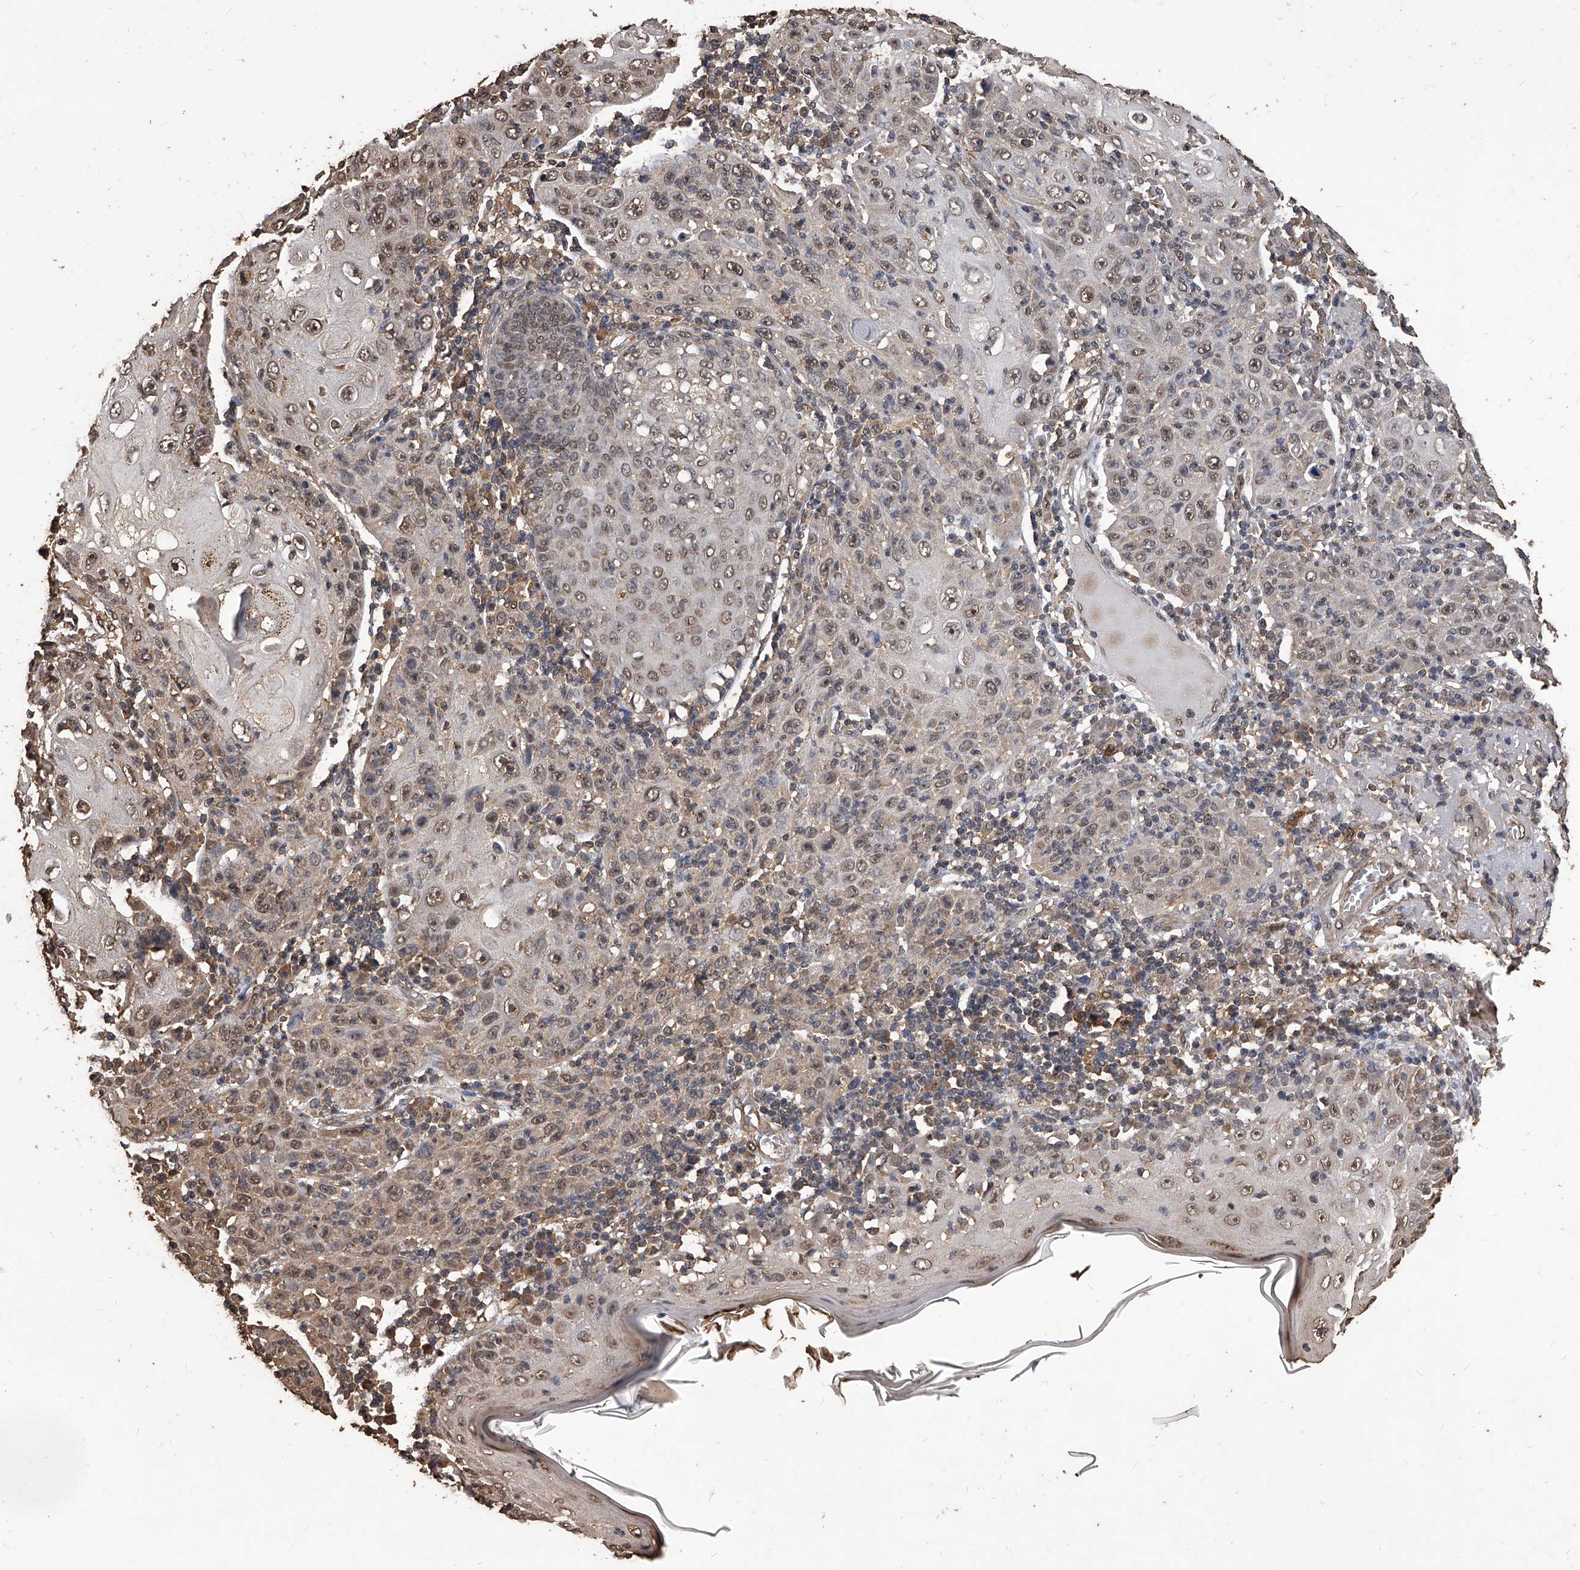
{"staining": {"intensity": "moderate", "quantity": ">75%", "location": "cytoplasmic/membranous,nuclear"}, "tissue": "skin cancer", "cell_type": "Tumor cells", "image_type": "cancer", "snomed": [{"axis": "morphology", "description": "Squamous cell carcinoma, NOS"}, {"axis": "topography", "description": "Skin"}], "caption": "Skin cancer tissue demonstrates moderate cytoplasmic/membranous and nuclear positivity in about >75% of tumor cells", "gene": "FBXL4", "patient": {"sex": "female", "age": 88}}